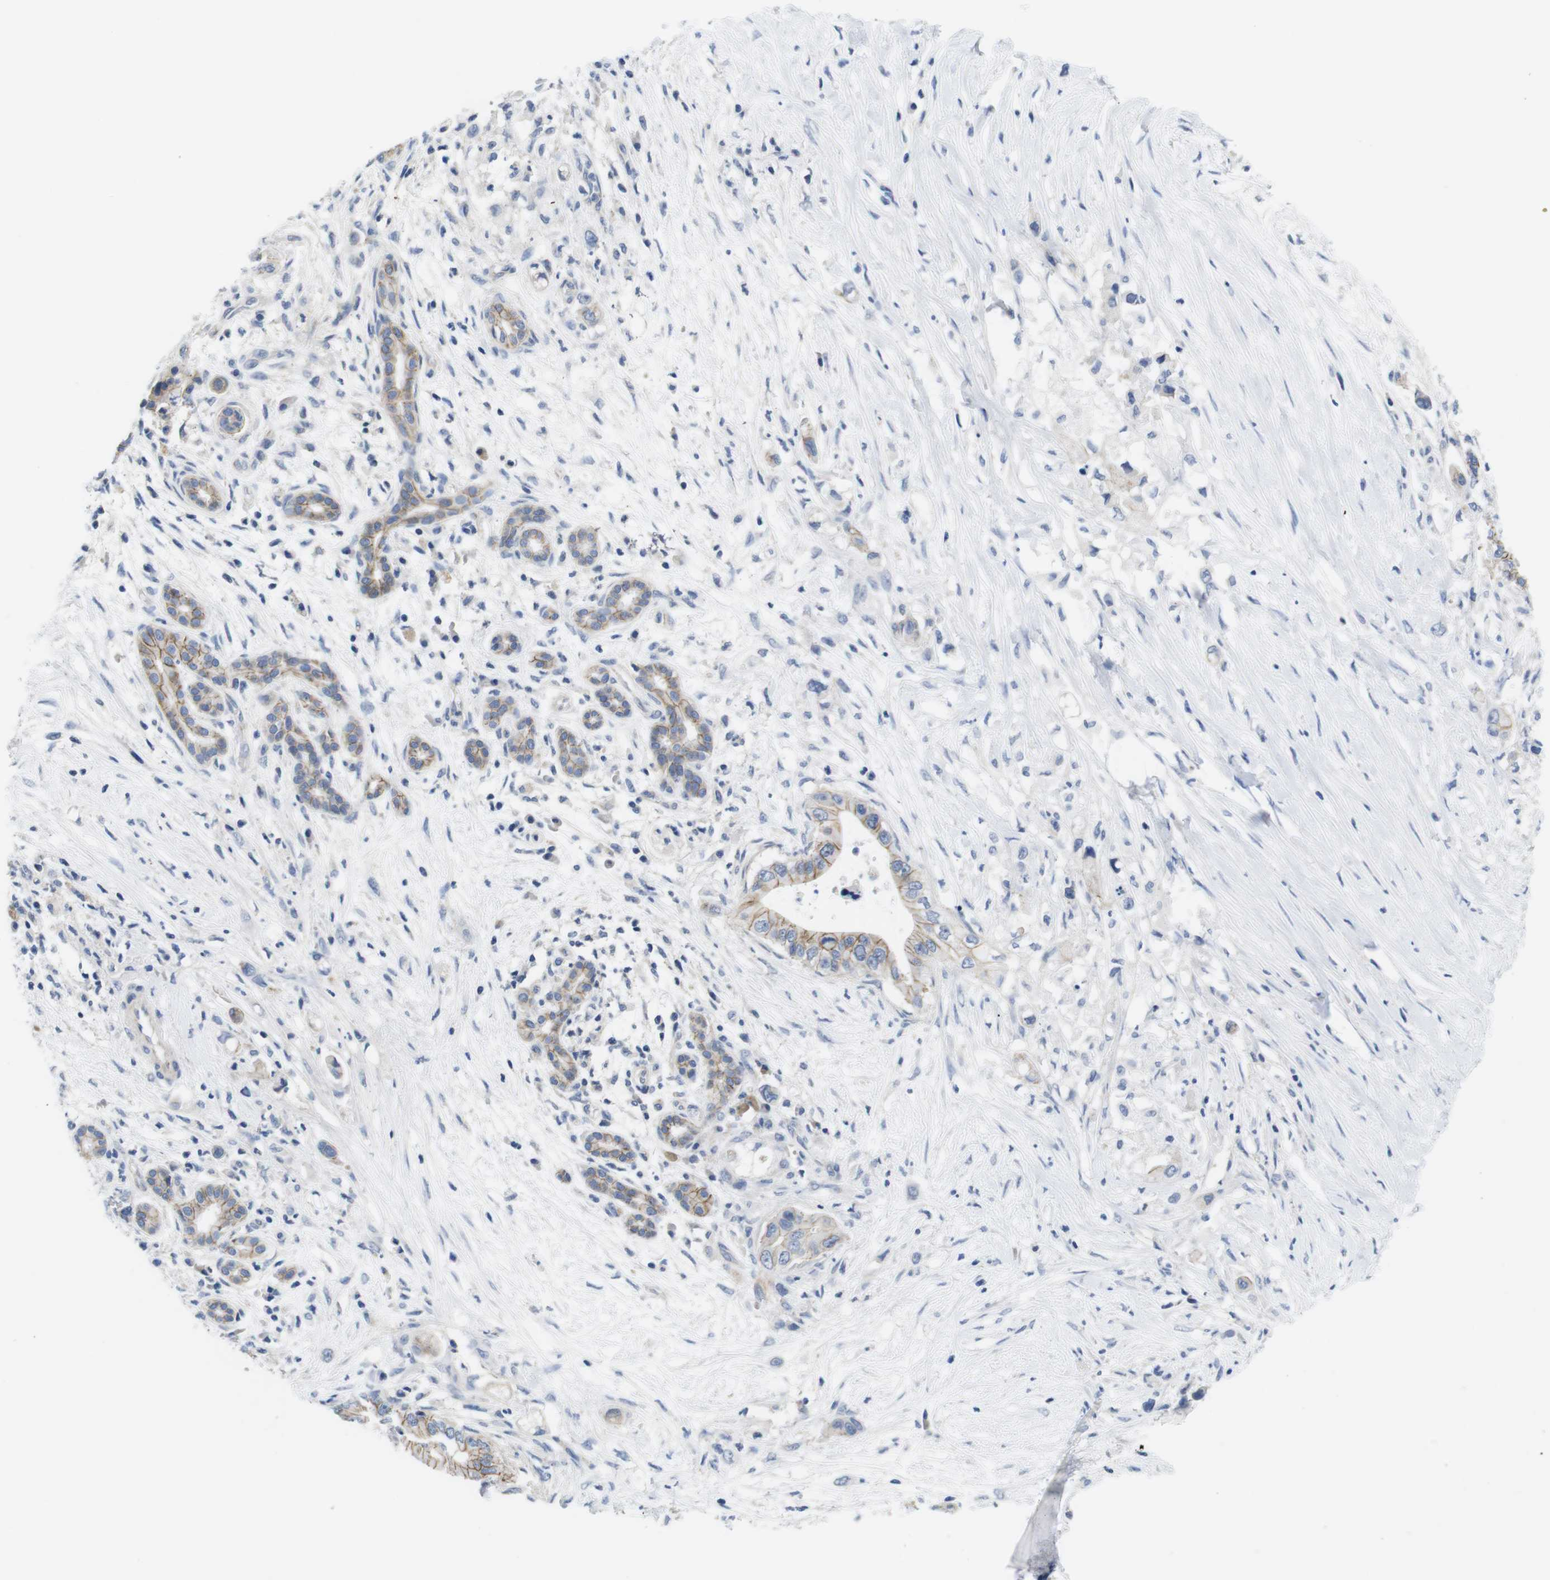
{"staining": {"intensity": "moderate", "quantity": ">75%", "location": "cytoplasmic/membranous"}, "tissue": "pancreatic cancer", "cell_type": "Tumor cells", "image_type": "cancer", "snomed": [{"axis": "morphology", "description": "Adenocarcinoma, NOS"}, {"axis": "topography", "description": "Pancreas"}], "caption": "Tumor cells show moderate cytoplasmic/membranous positivity in approximately >75% of cells in pancreatic cancer. (brown staining indicates protein expression, while blue staining denotes nuclei).", "gene": "SCRIB", "patient": {"sex": "male", "age": 77}}